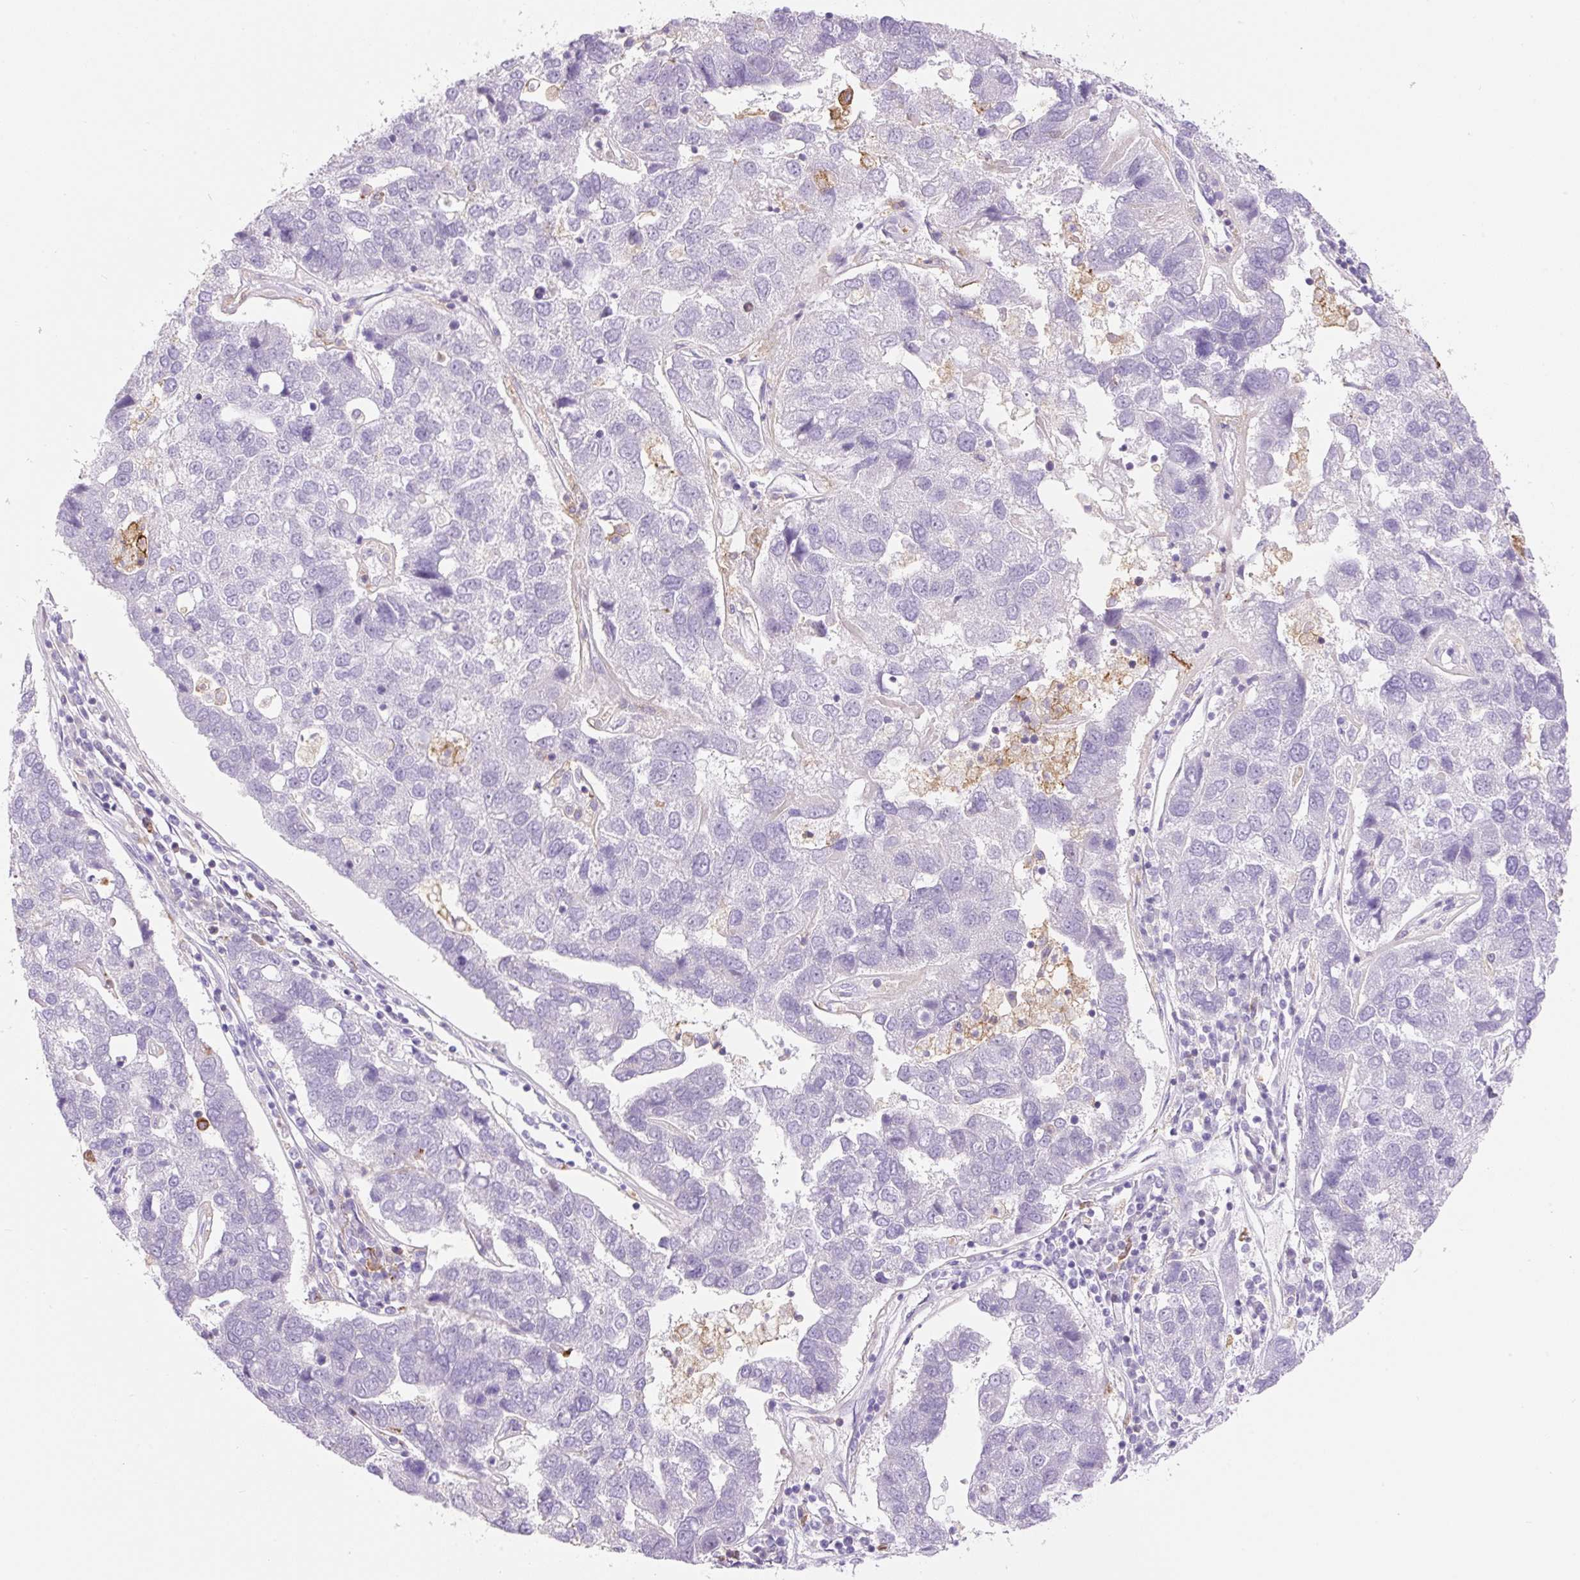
{"staining": {"intensity": "negative", "quantity": "none", "location": "none"}, "tissue": "pancreatic cancer", "cell_type": "Tumor cells", "image_type": "cancer", "snomed": [{"axis": "morphology", "description": "Adenocarcinoma, NOS"}, {"axis": "topography", "description": "Pancreas"}], "caption": "IHC micrograph of neoplastic tissue: pancreatic cancer (adenocarcinoma) stained with DAB demonstrates no significant protein positivity in tumor cells.", "gene": "TDRD15", "patient": {"sex": "female", "age": 61}}